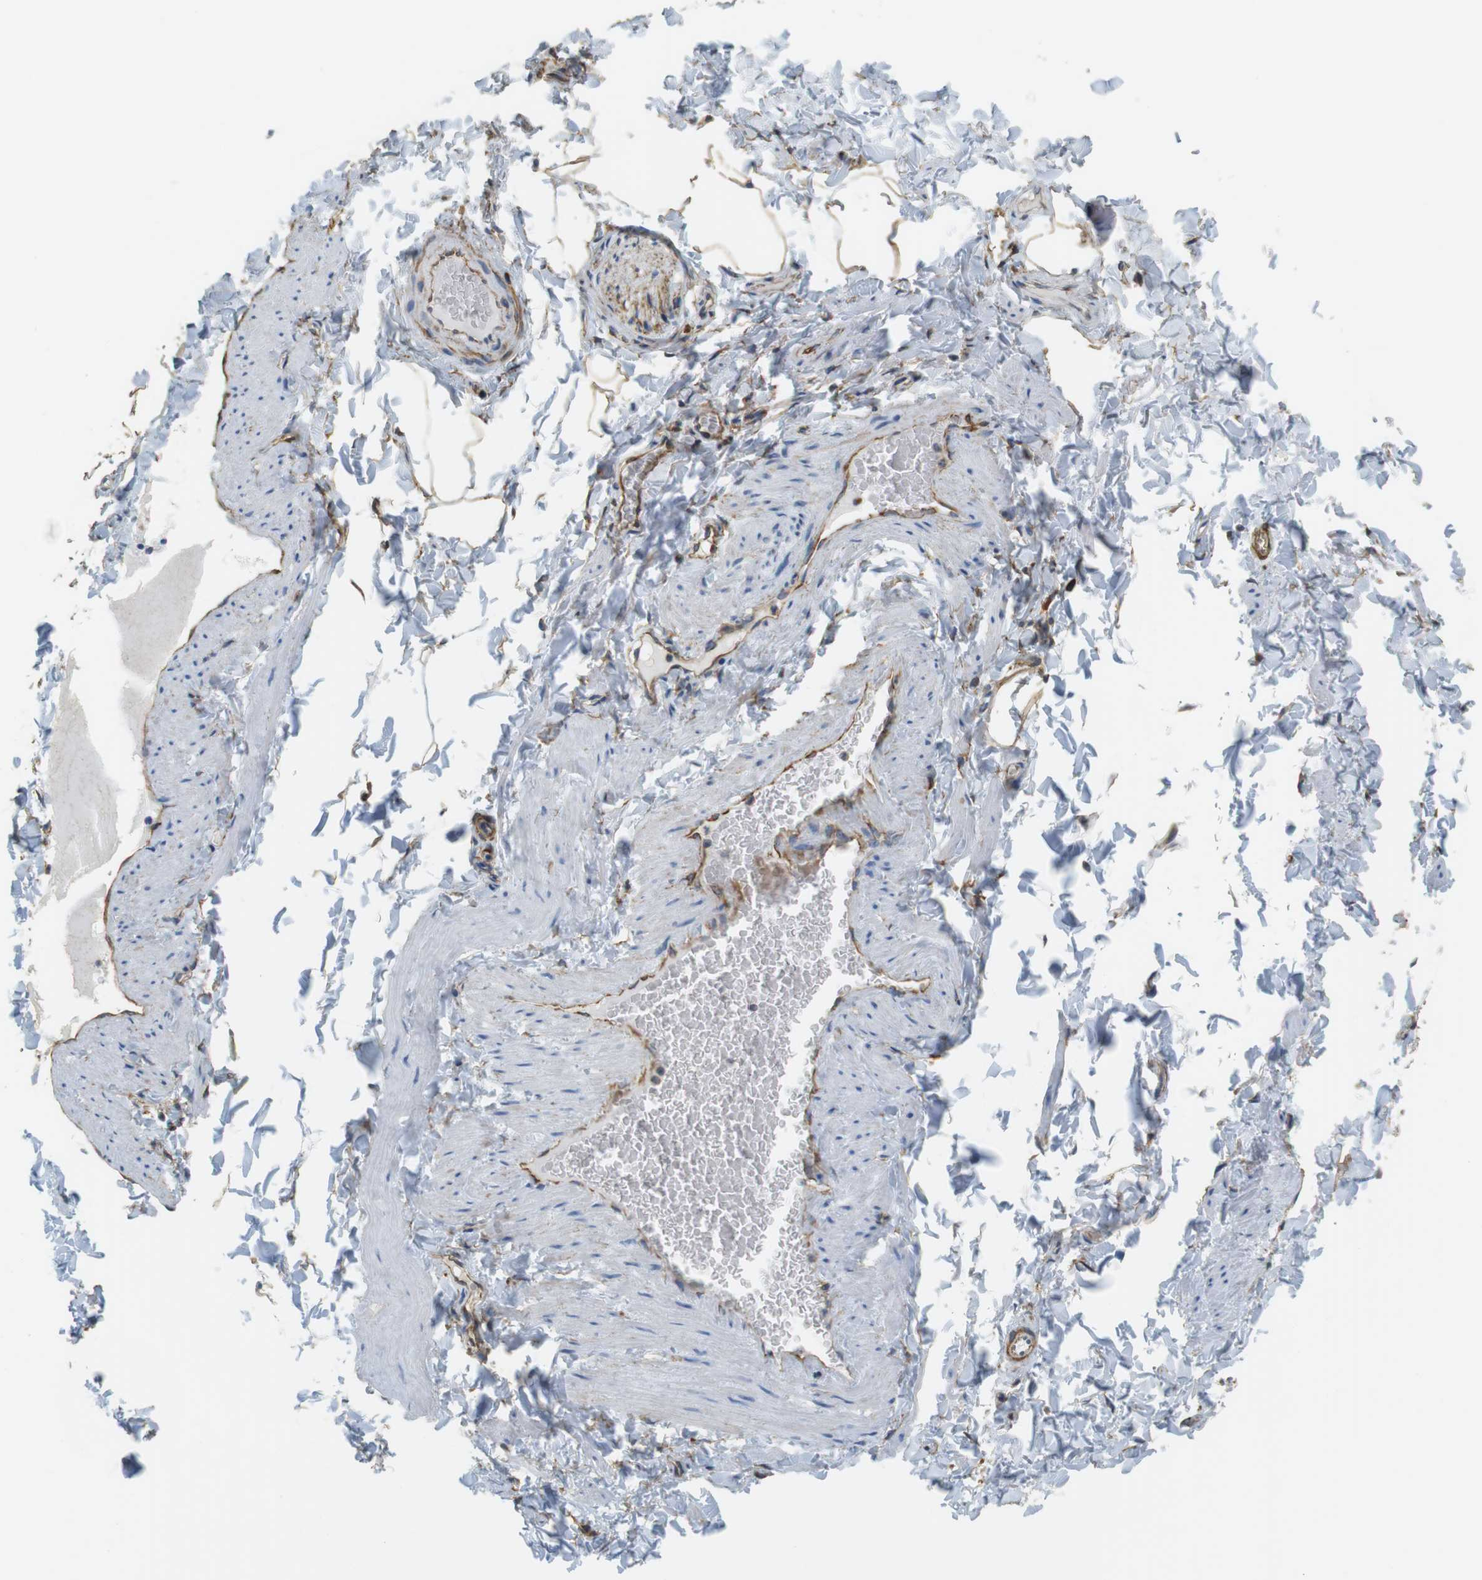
{"staining": {"intensity": "moderate", "quantity": ">75%", "location": "cytoplasmic/membranous"}, "tissue": "adipose tissue", "cell_type": "Adipocytes", "image_type": "normal", "snomed": [{"axis": "morphology", "description": "Normal tissue, NOS"}, {"axis": "topography", "description": "Vascular tissue"}], "caption": "Protein staining shows moderate cytoplasmic/membranous expression in approximately >75% of adipocytes in benign adipose tissue.", "gene": "MS4A10", "patient": {"sex": "male", "age": 41}}